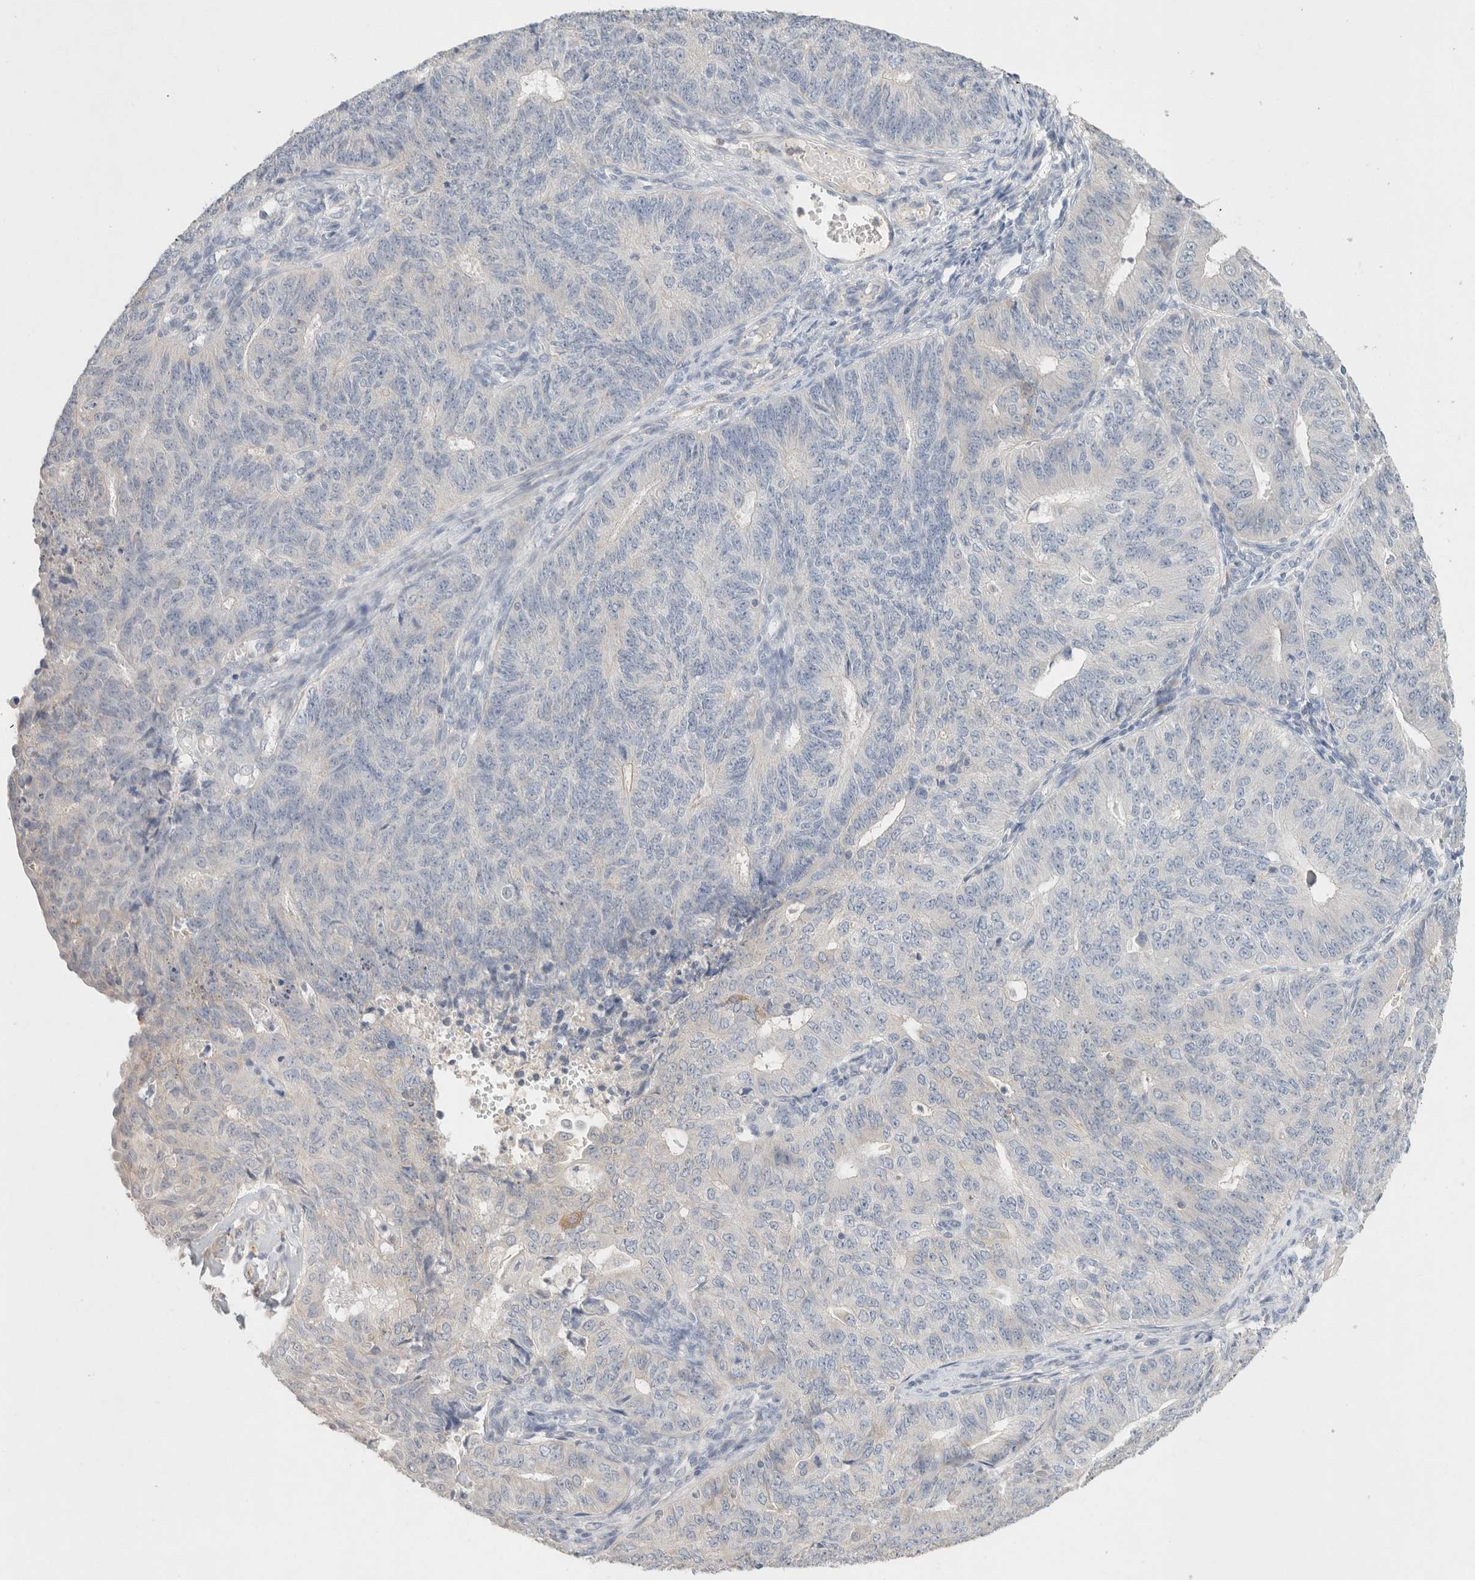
{"staining": {"intensity": "negative", "quantity": "none", "location": "none"}, "tissue": "endometrial cancer", "cell_type": "Tumor cells", "image_type": "cancer", "snomed": [{"axis": "morphology", "description": "Adenocarcinoma, NOS"}, {"axis": "topography", "description": "Endometrium"}], "caption": "Tumor cells show no significant protein positivity in endometrial cancer.", "gene": "MPP2", "patient": {"sex": "female", "age": 32}}